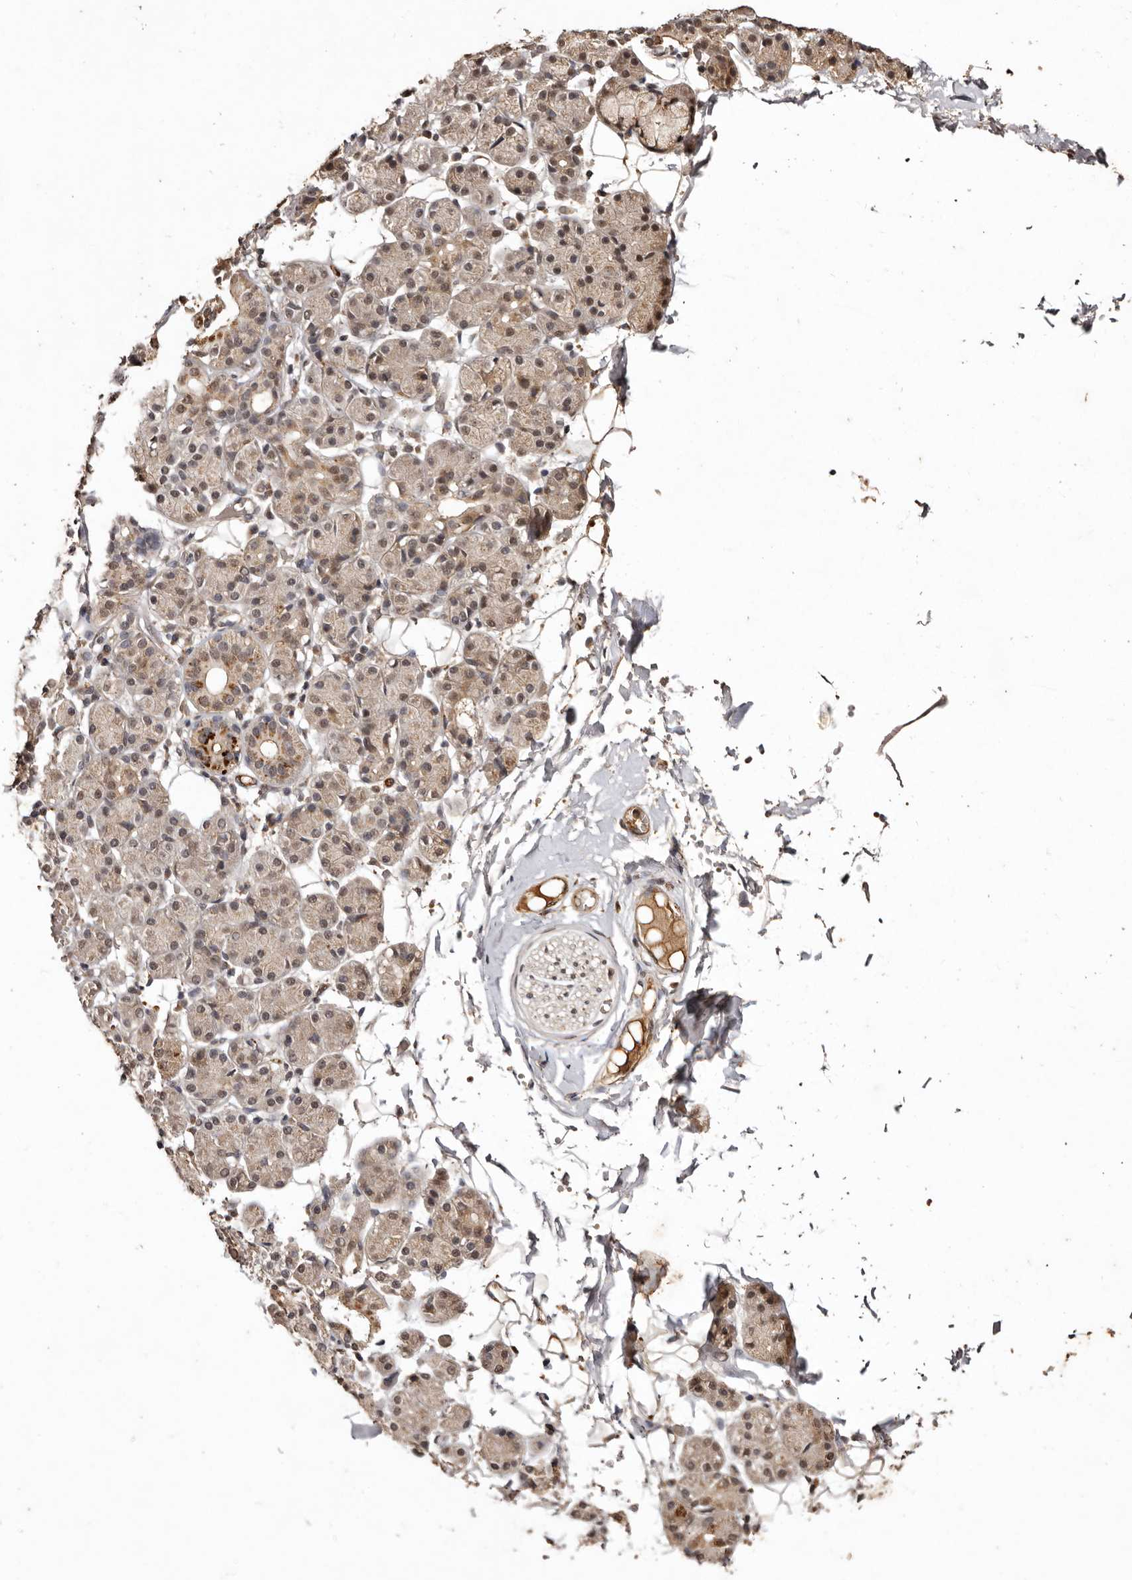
{"staining": {"intensity": "moderate", "quantity": "25%-75%", "location": "cytoplasmic/membranous"}, "tissue": "salivary gland", "cell_type": "Glandular cells", "image_type": "normal", "snomed": [{"axis": "morphology", "description": "Normal tissue, NOS"}, {"axis": "topography", "description": "Salivary gland"}], "caption": "Glandular cells display medium levels of moderate cytoplasmic/membranous positivity in about 25%-75% of cells in benign human salivary gland.", "gene": "NOTCH1", "patient": {"sex": "male", "age": 63}}